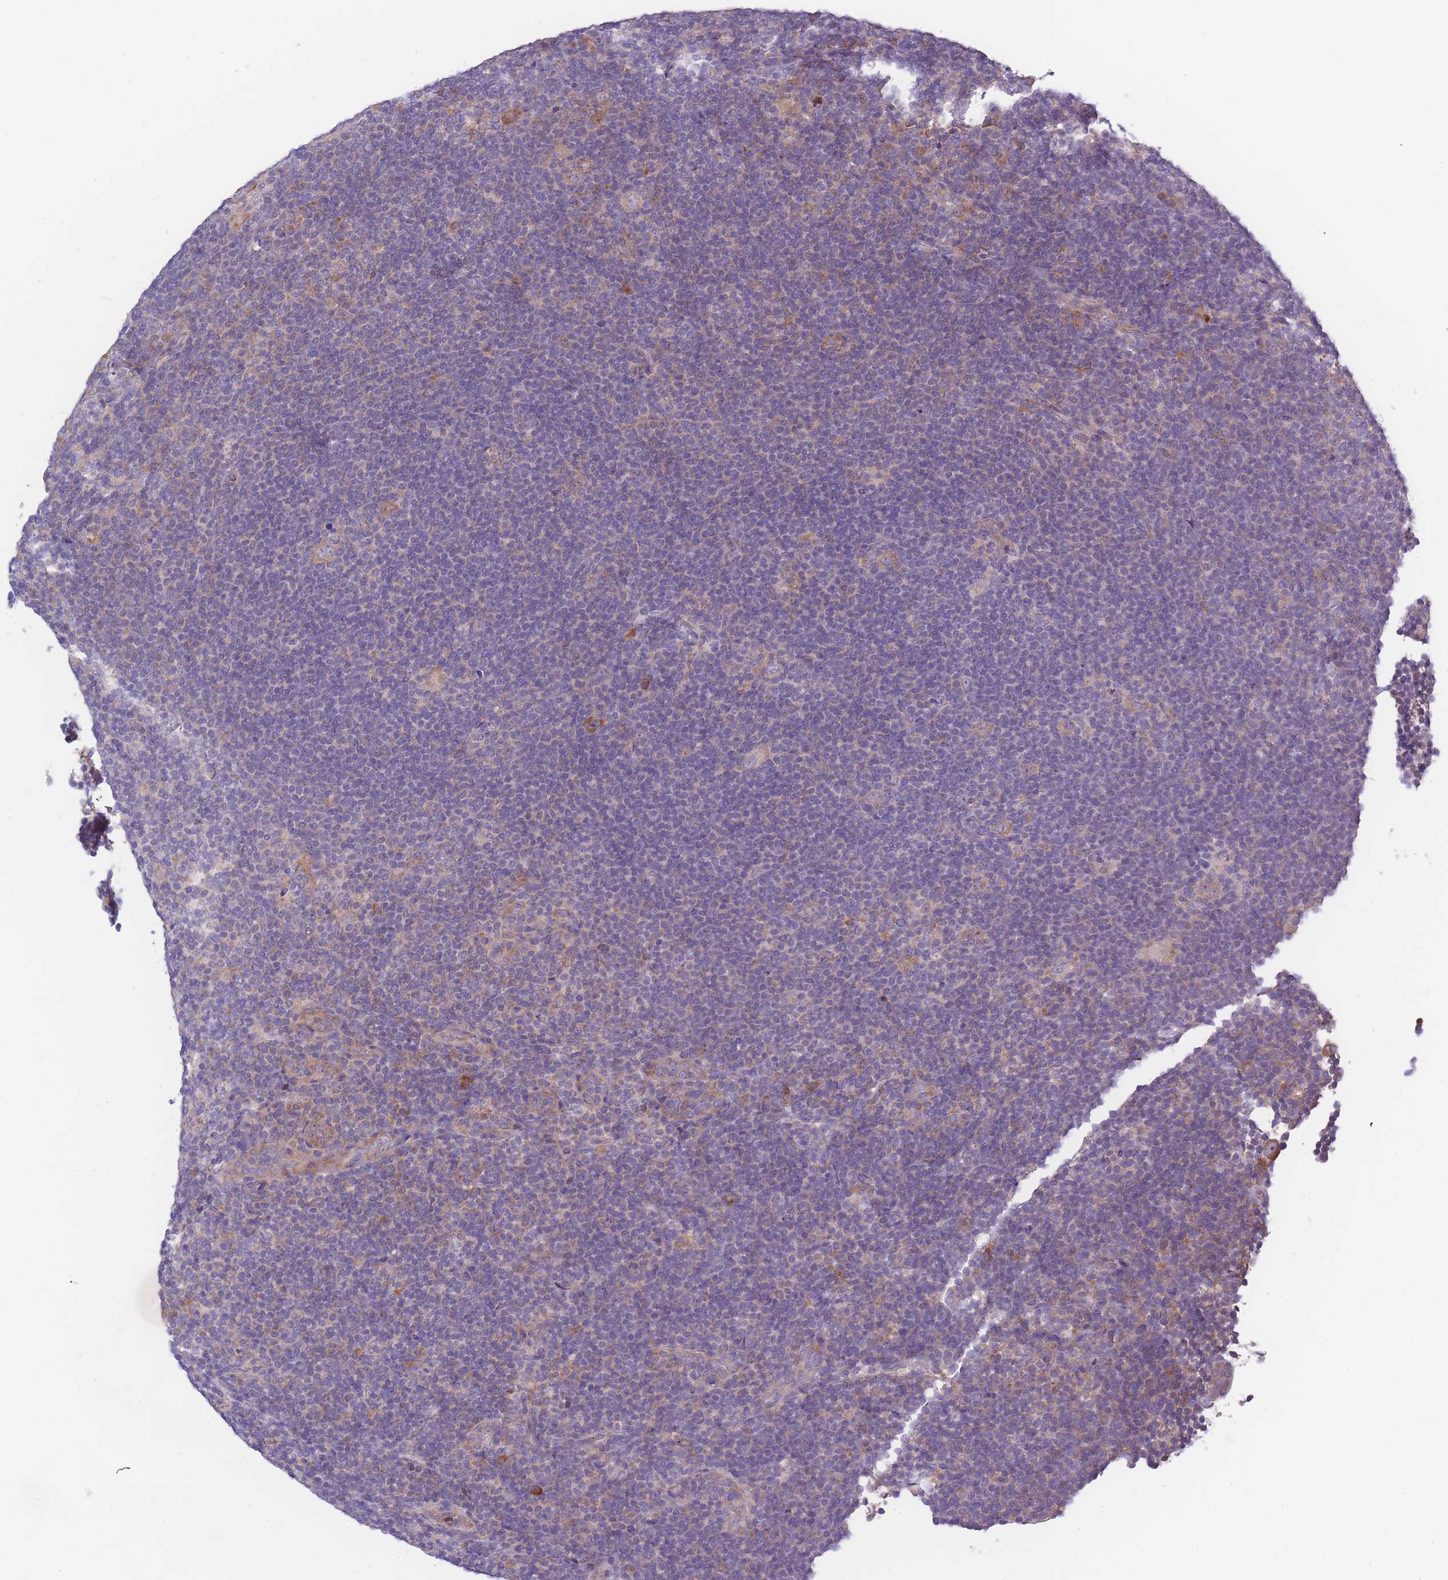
{"staining": {"intensity": "moderate", "quantity": "25%-75%", "location": "cytoplasmic/membranous"}, "tissue": "lymphoma", "cell_type": "Tumor cells", "image_type": "cancer", "snomed": [{"axis": "morphology", "description": "Hodgkin's disease, NOS"}, {"axis": "topography", "description": "Lymph node"}], "caption": "The immunohistochemical stain shows moderate cytoplasmic/membranous staining in tumor cells of Hodgkin's disease tissue.", "gene": "NDUFAF6", "patient": {"sex": "female", "age": 57}}